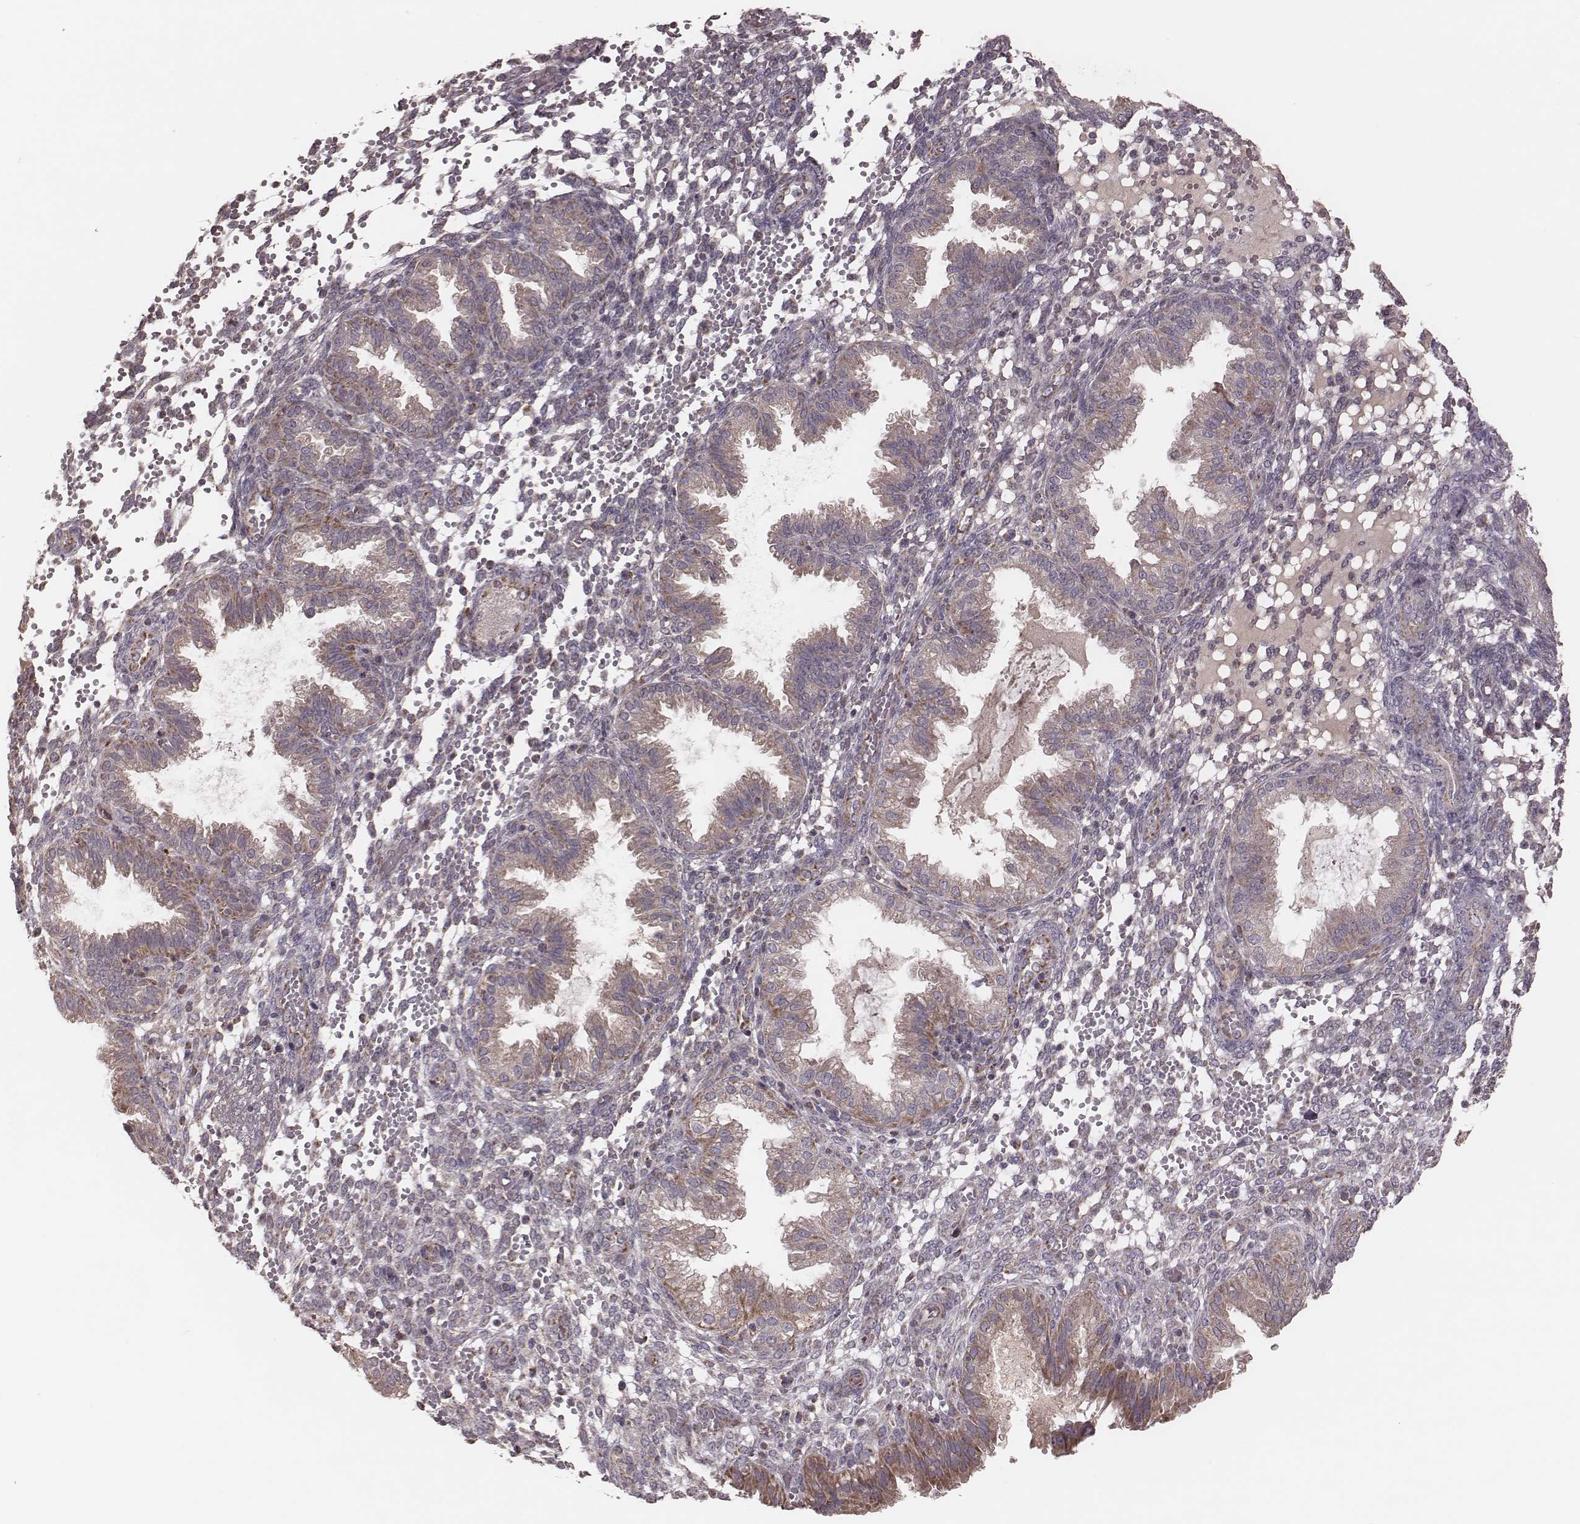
{"staining": {"intensity": "negative", "quantity": "none", "location": "none"}, "tissue": "endometrium", "cell_type": "Cells in endometrial stroma", "image_type": "normal", "snomed": [{"axis": "morphology", "description": "Normal tissue, NOS"}, {"axis": "topography", "description": "Endometrium"}], "caption": "Cells in endometrial stroma show no significant staining in benign endometrium.", "gene": "MRPS27", "patient": {"sex": "female", "age": 33}}